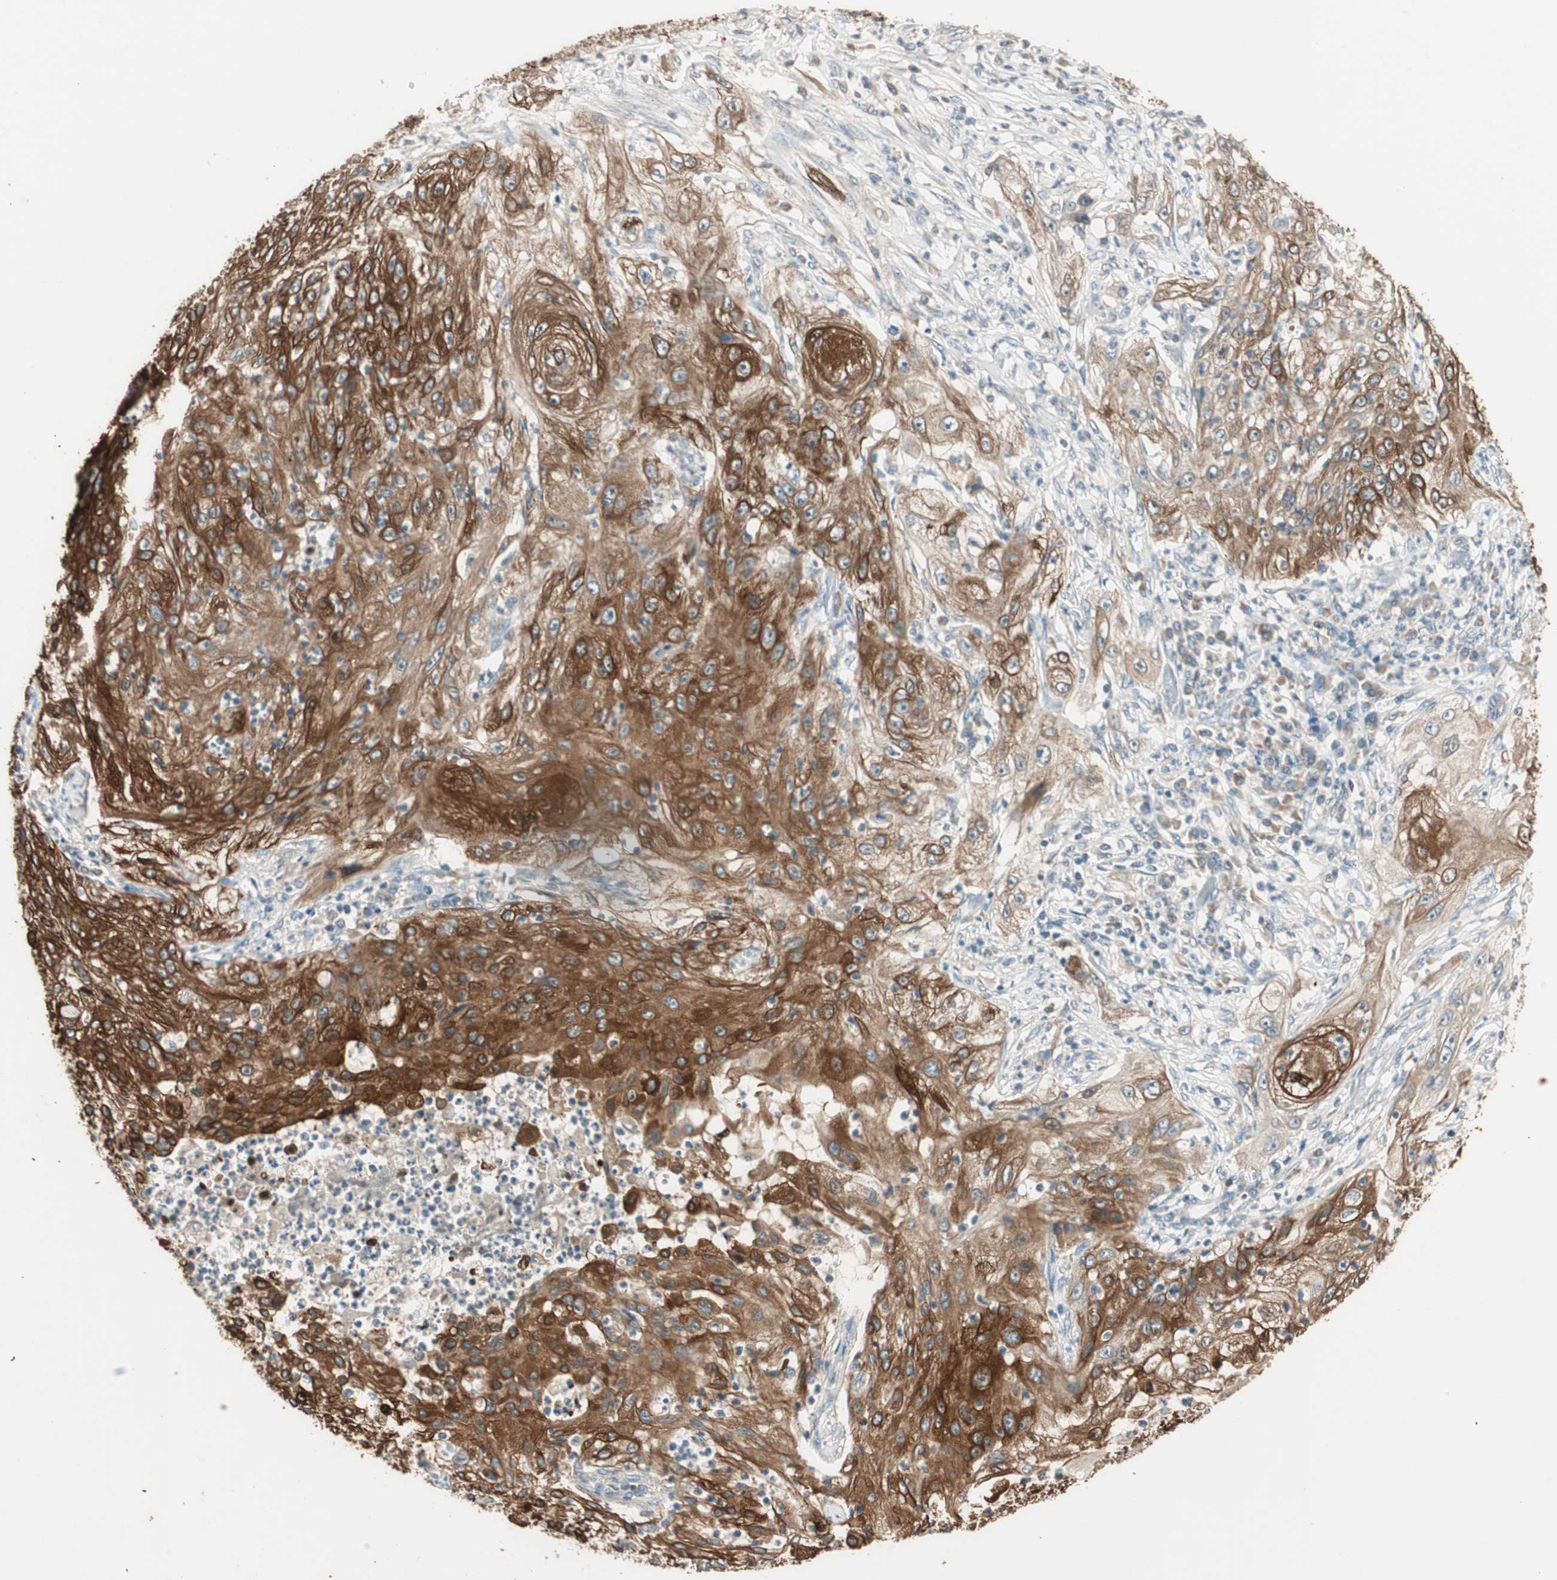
{"staining": {"intensity": "strong", "quantity": ">75%", "location": "cytoplasmic/membranous"}, "tissue": "lung cancer", "cell_type": "Tumor cells", "image_type": "cancer", "snomed": [{"axis": "morphology", "description": "Inflammation, NOS"}, {"axis": "morphology", "description": "Squamous cell carcinoma, NOS"}, {"axis": "topography", "description": "Lymph node"}, {"axis": "topography", "description": "Soft tissue"}, {"axis": "topography", "description": "Lung"}], "caption": "Strong cytoplasmic/membranous positivity is present in approximately >75% of tumor cells in lung squamous cell carcinoma.", "gene": "TRIM21", "patient": {"sex": "male", "age": 66}}